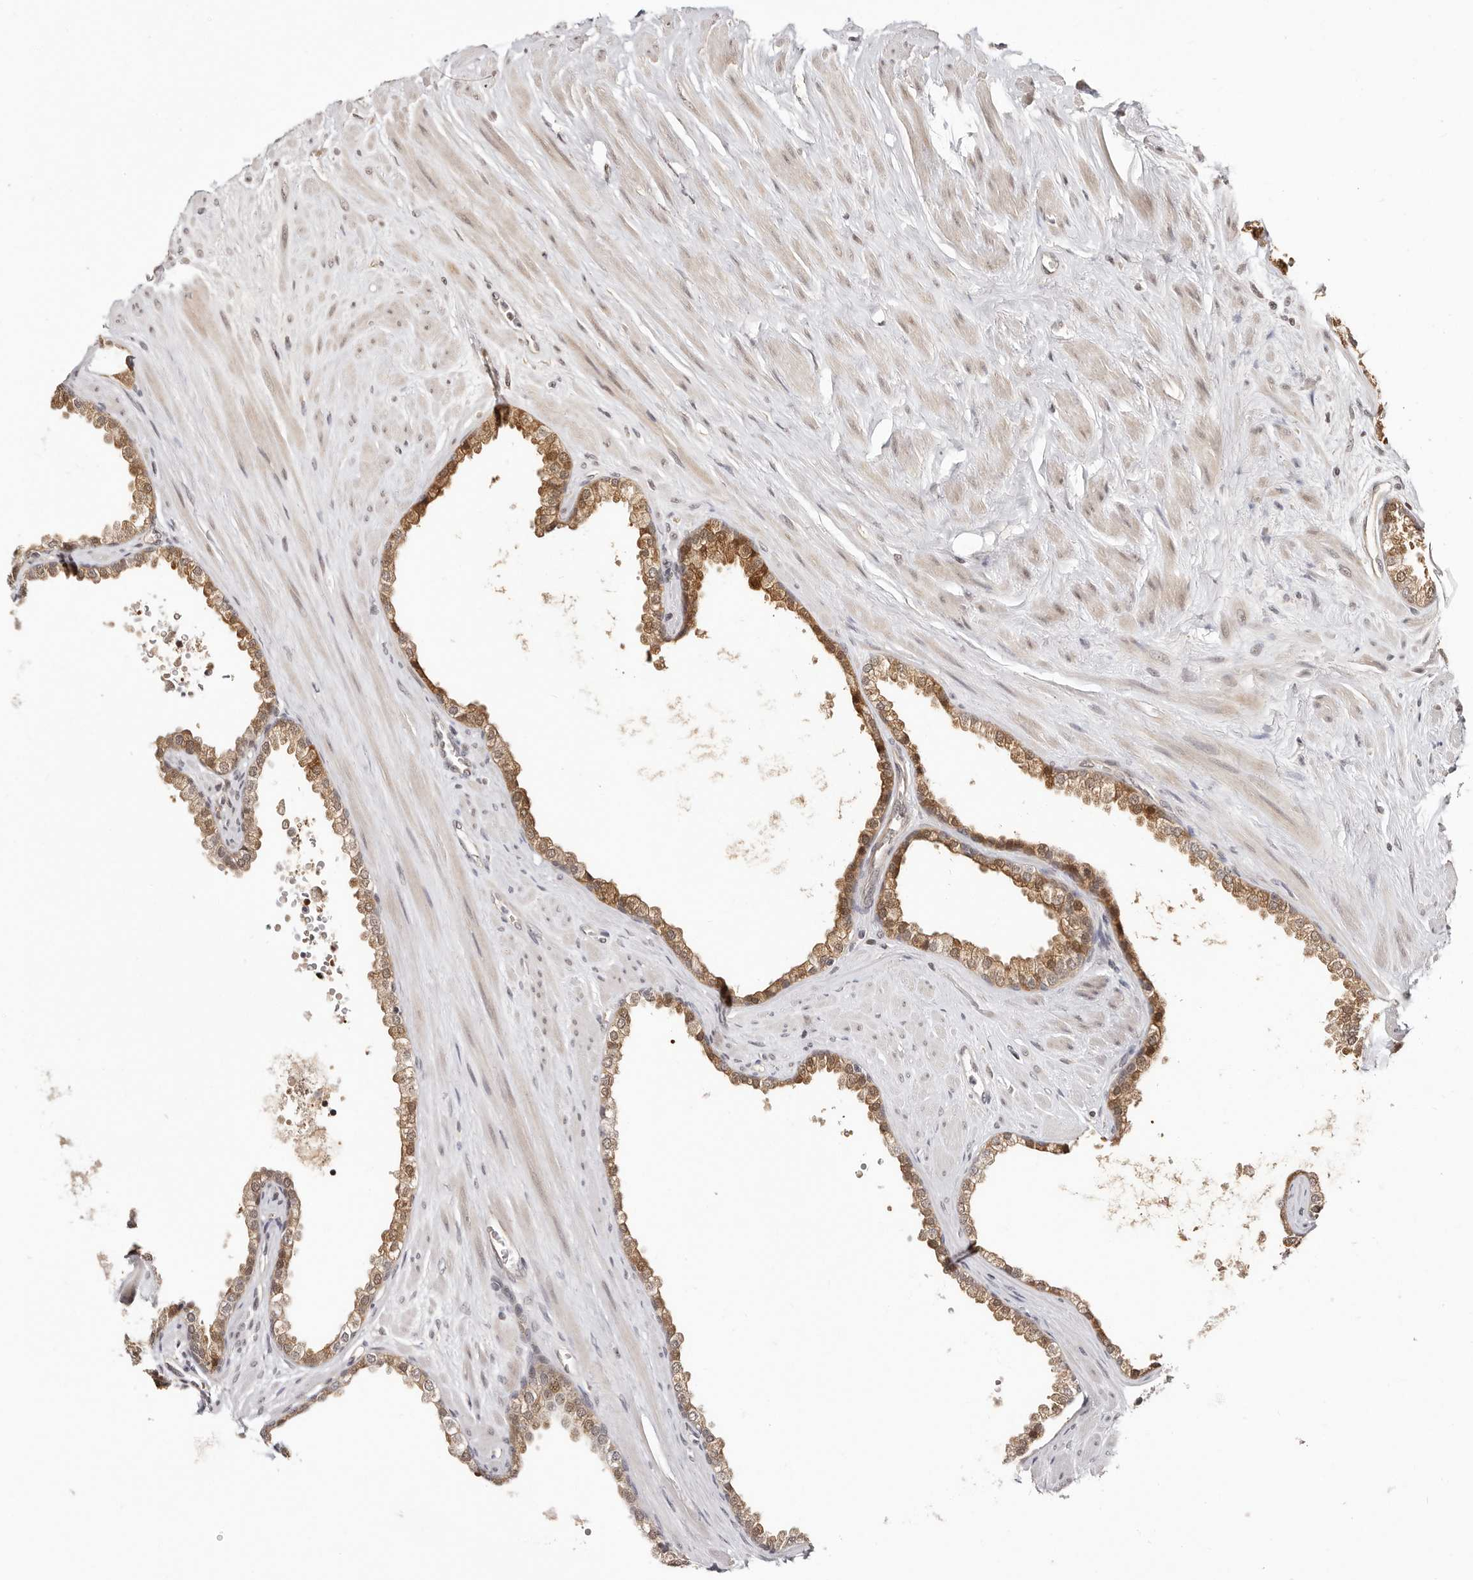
{"staining": {"intensity": "moderate", "quantity": ">75%", "location": "cytoplasmic/membranous,nuclear"}, "tissue": "prostate cancer", "cell_type": "Tumor cells", "image_type": "cancer", "snomed": [{"axis": "morphology", "description": "Adenocarcinoma, Low grade"}, {"axis": "topography", "description": "Prostate"}], "caption": "Immunohistochemistry of prostate low-grade adenocarcinoma shows medium levels of moderate cytoplasmic/membranous and nuclear positivity in about >75% of tumor cells.", "gene": "MED8", "patient": {"sex": "male", "age": 62}}